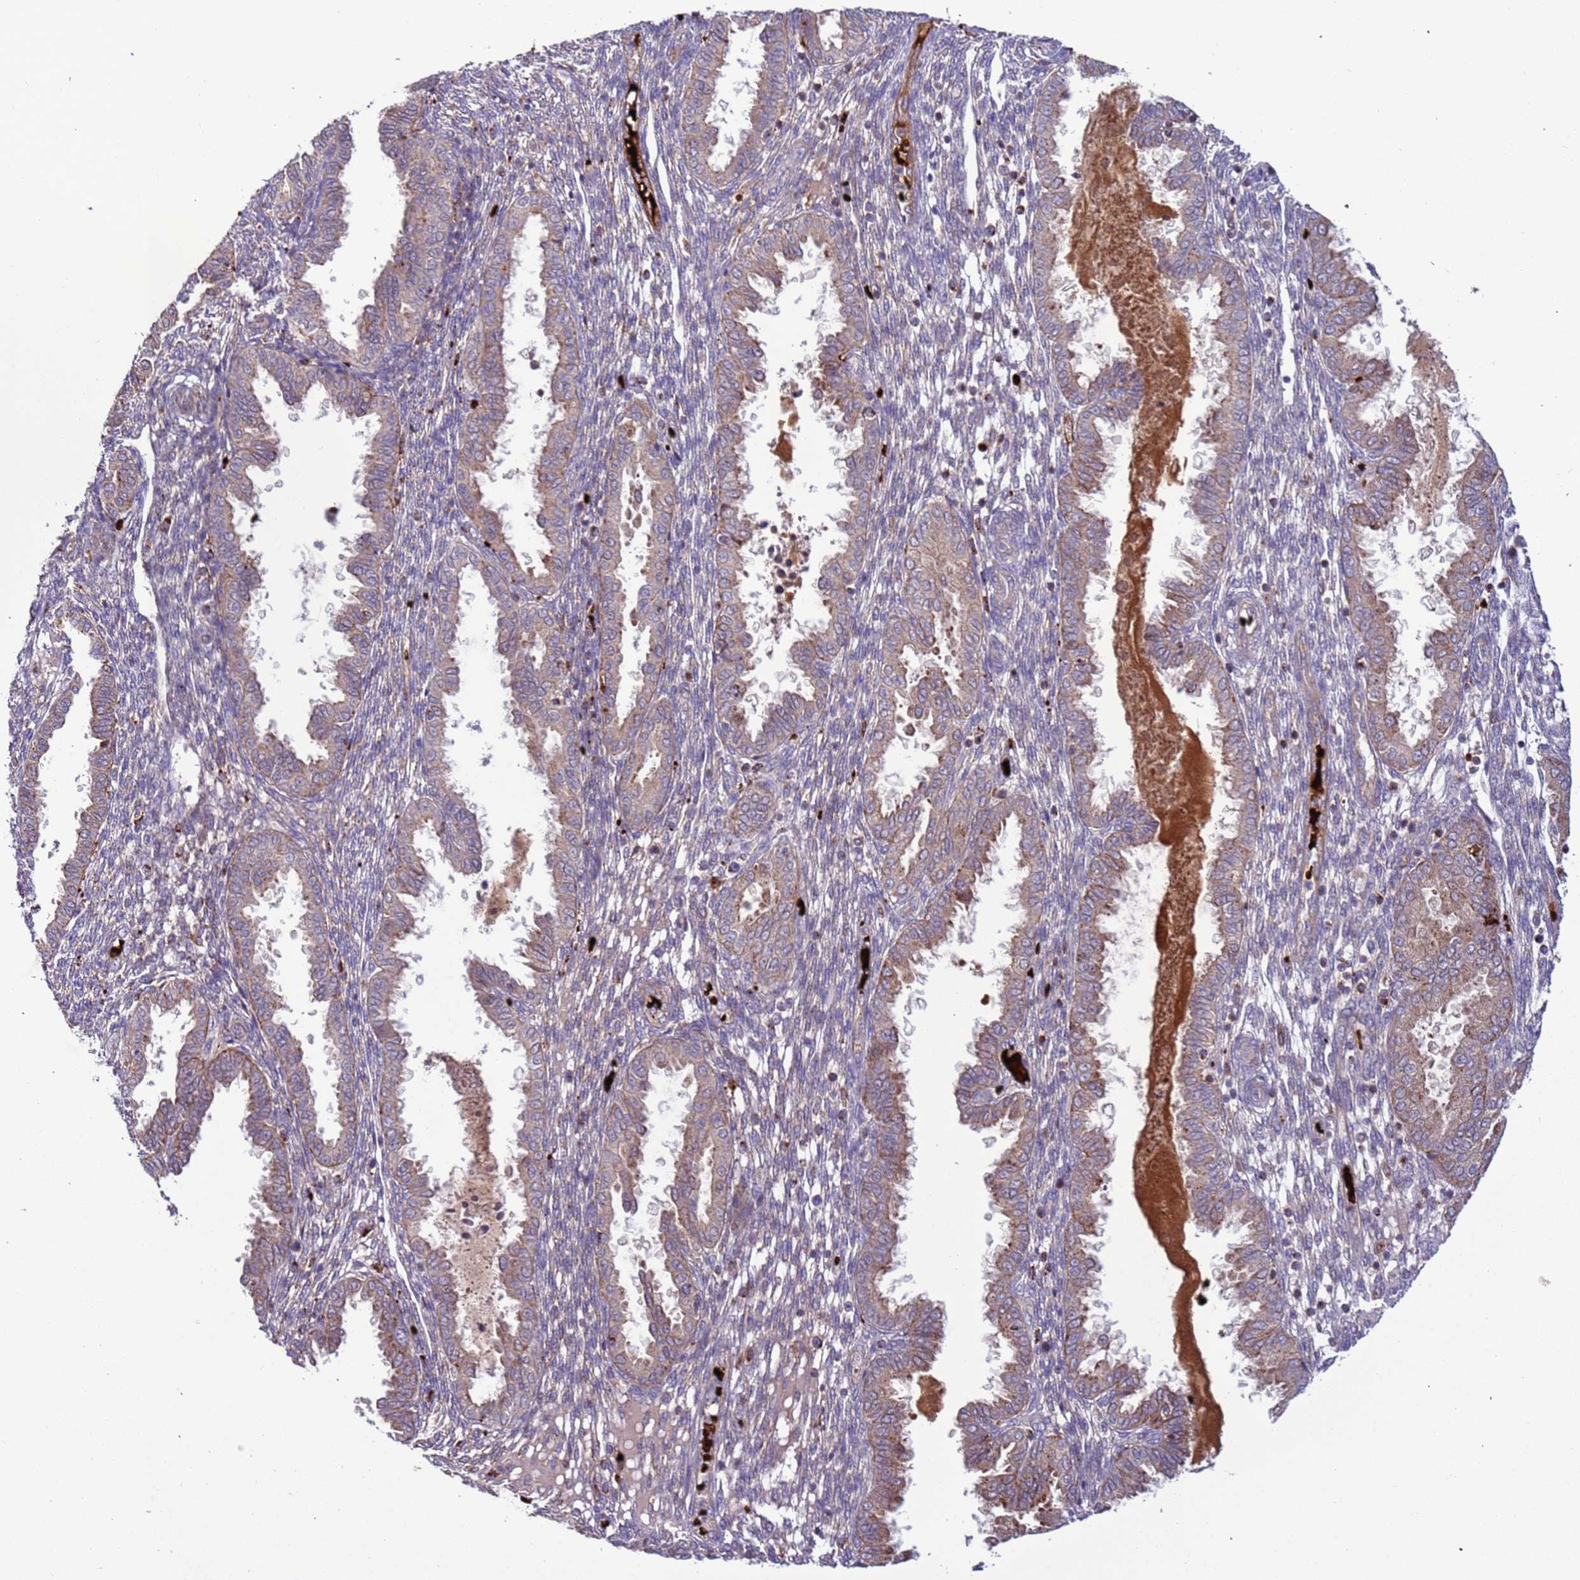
{"staining": {"intensity": "negative", "quantity": "none", "location": "none"}, "tissue": "endometrium", "cell_type": "Cells in endometrial stroma", "image_type": "normal", "snomed": [{"axis": "morphology", "description": "Normal tissue, NOS"}, {"axis": "topography", "description": "Endometrium"}], "caption": "Histopathology image shows no protein expression in cells in endometrial stroma of unremarkable endometrium.", "gene": "VPS36", "patient": {"sex": "female", "age": 33}}